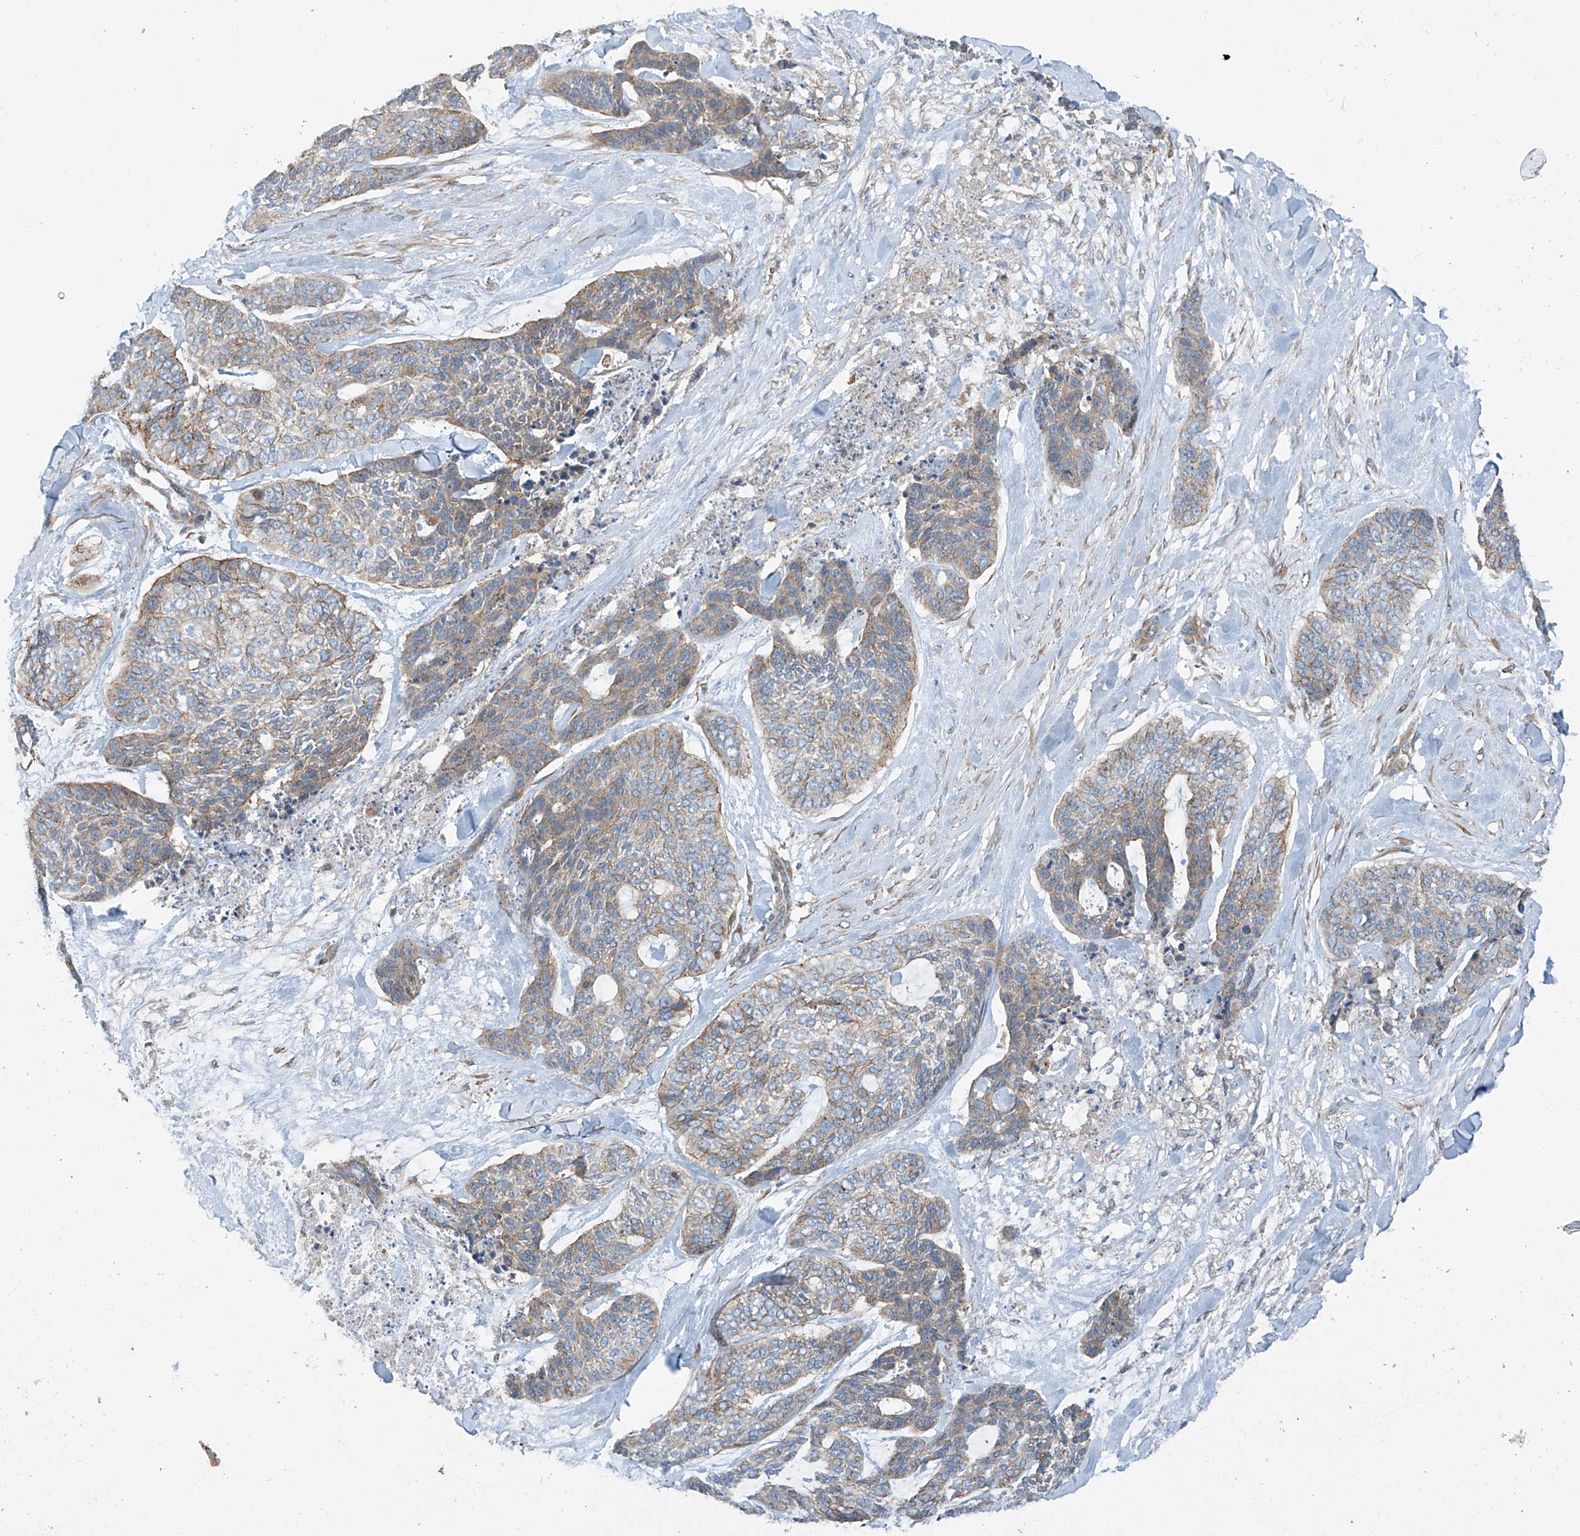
{"staining": {"intensity": "weak", "quantity": "25%-75%", "location": "cytoplasmic/membranous"}, "tissue": "skin cancer", "cell_type": "Tumor cells", "image_type": "cancer", "snomed": [{"axis": "morphology", "description": "Basal cell carcinoma"}, {"axis": "topography", "description": "Skin"}], "caption": "Immunohistochemical staining of skin basal cell carcinoma shows weak cytoplasmic/membranous protein expression in approximately 25%-75% of tumor cells. The staining is performed using DAB brown chromogen to label protein expression. The nuclei are counter-stained blue using hematoxylin.", "gene": "SLC1A5", "patient": {"sex": "female", "age": 64}}